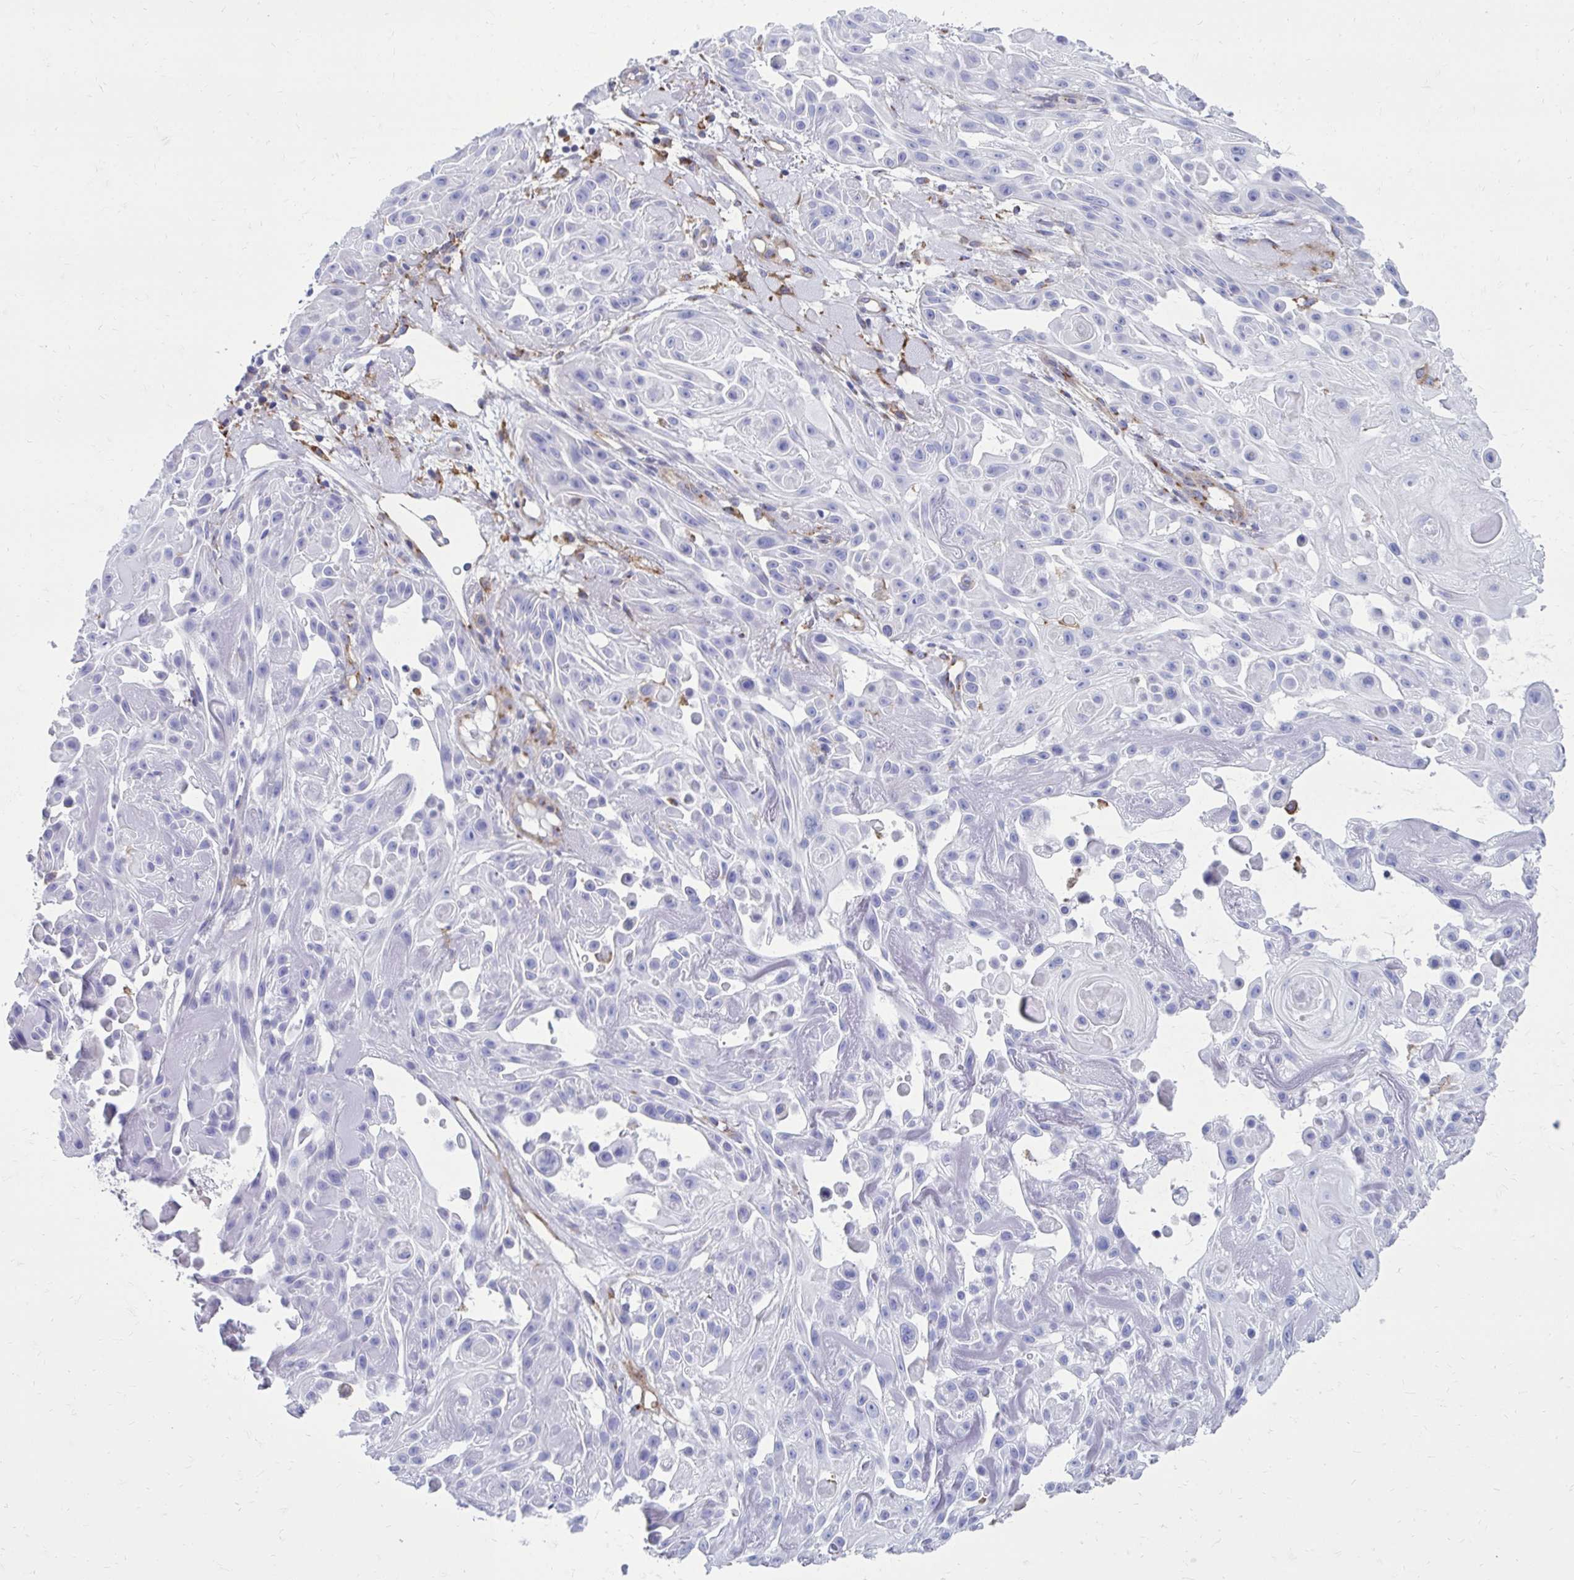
{"staining": {"intensity": "negative", "quantity": "none", "location": "none"}, "tissue": "skin cancer", "cell_type": "Tumor cells", "image_type": "cancer", "snomed": [{"axis": "morphology", "description": "Squamous cell carcinoma, NOS"}, {"axis": "topography", "description": "Skin"}], "caption": "Immunohistochemistry of human skin squamous cell carcinoma displays no staining in tumor cells. The staining was performed using DAB (3,3'-diaminobenzidine) to visualize the protein expression in brown, while the nuclei were stained in blue with hematoxylin (Magnification: 20x).", "gene": "CLTA", "patient": {"sex": "male", "age": 91}}